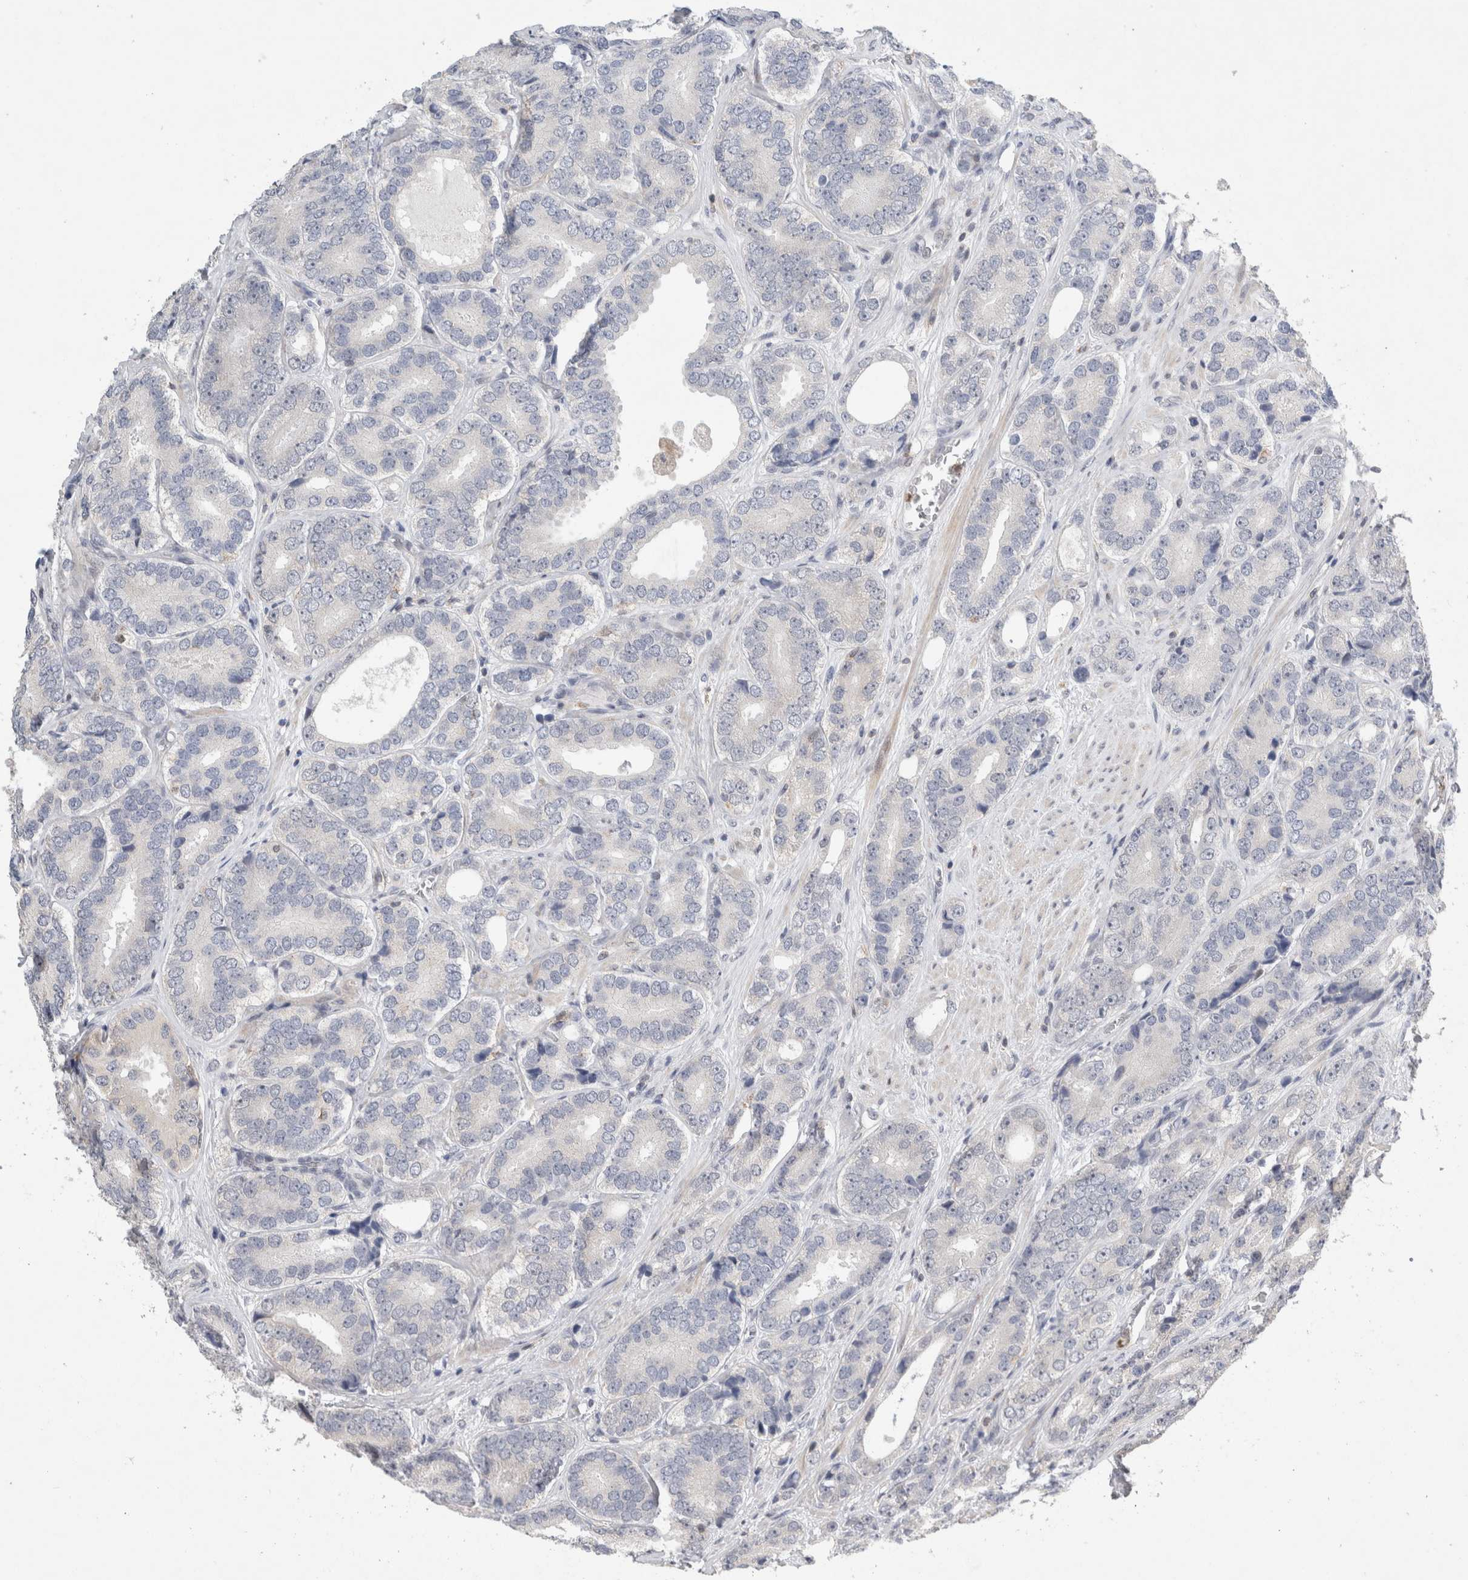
{"staining": {"intensity": "negative", "quantity": "none", "location": "none"}, "tissue": "prostate cancer", "cell_type": "Tumor cells", "image_type": "cancer", "snomed": [{"axis": "morphology", "description": "Adenocarcinoma, High grade"}, {"axis": "topography", "description": "Prostate"}], "caption": "This is an immunohistochemistry image of human prostate cancer. There is no positivity in tumor cells.", "gene": "AGMAT", "patient": {"sex": "male", "age": 56}}